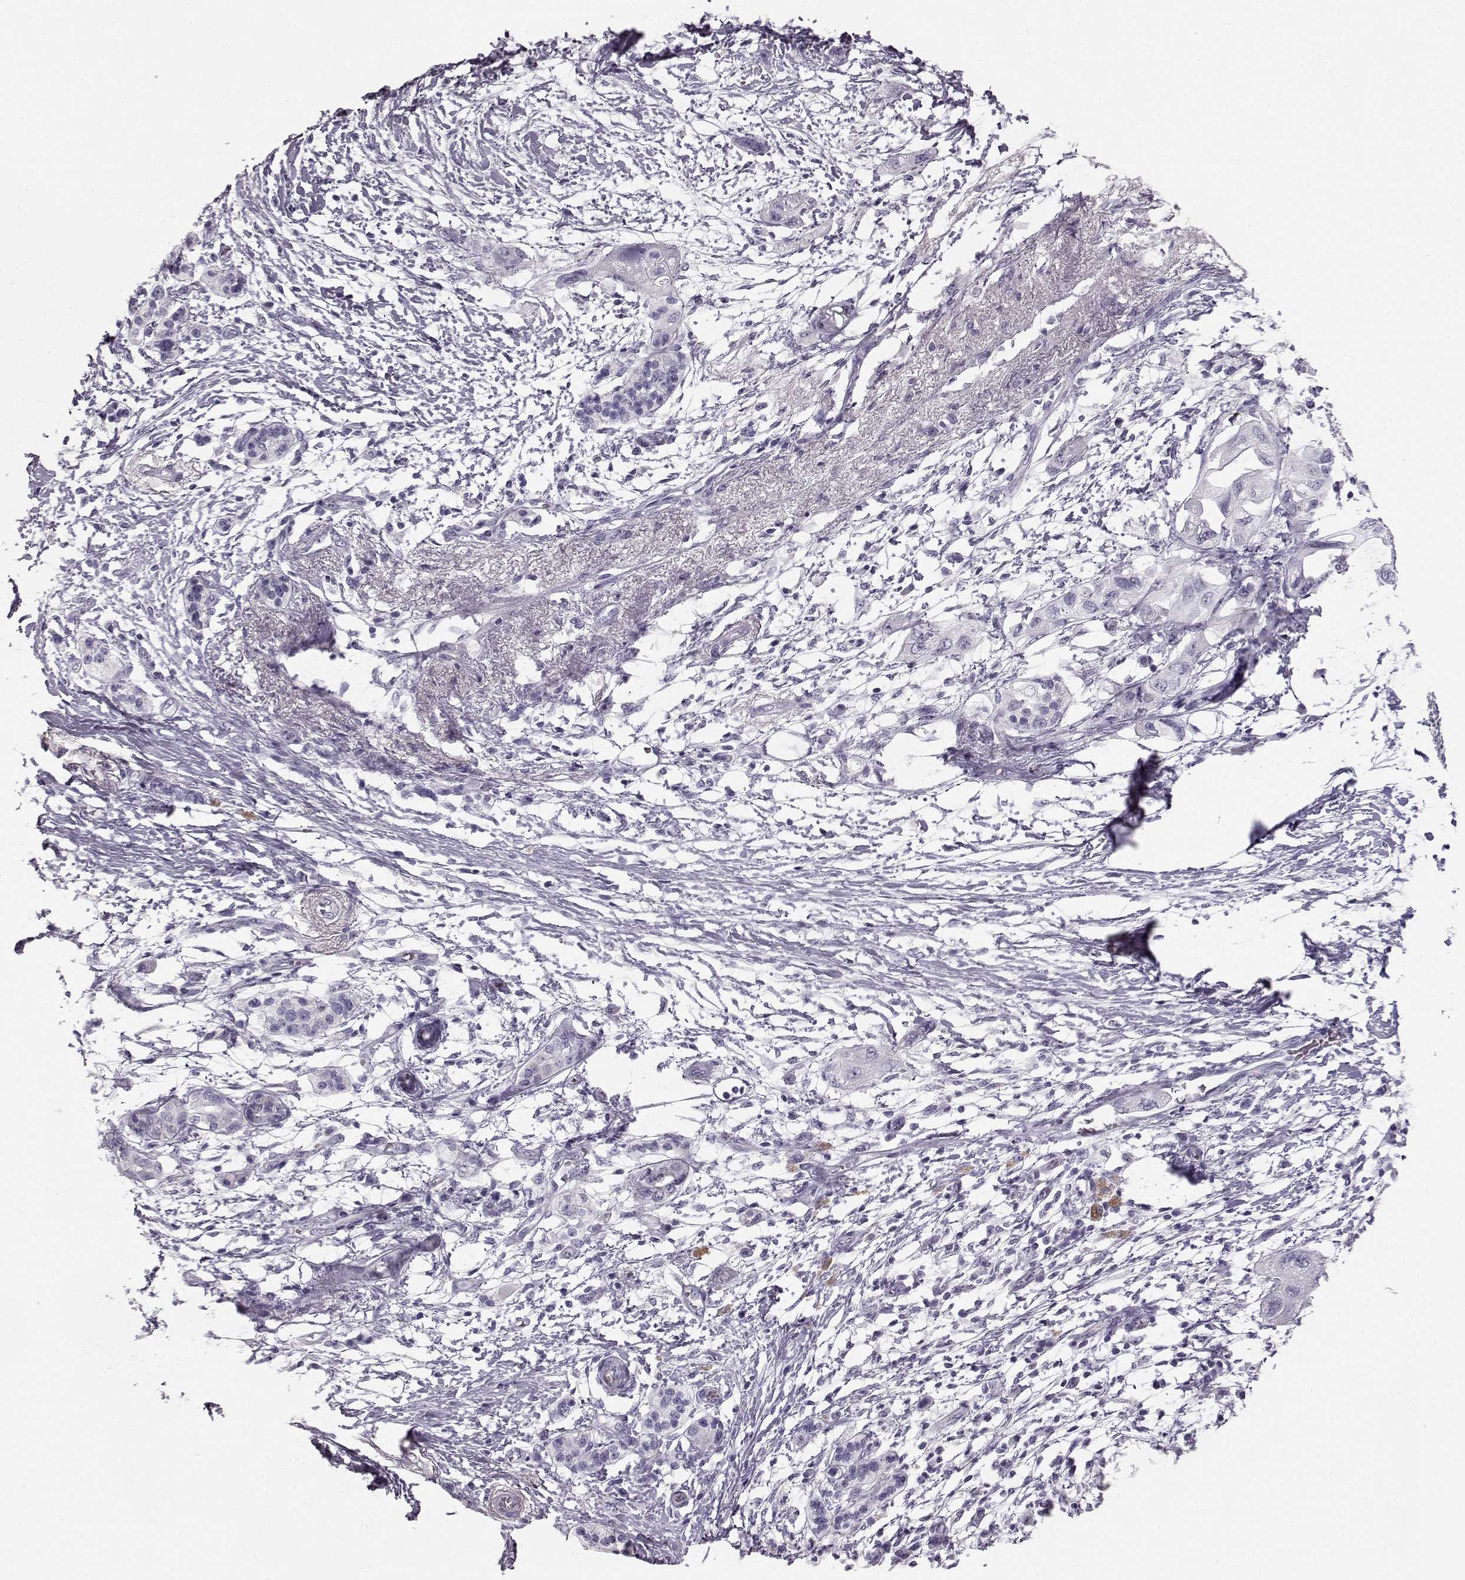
{"staining": {"intensity": "negative", "quantity": "none", "location": "none"}, "tissue": "pancreatic cancer", "cell_type": "Tumor cells", "image_type": "cancer", "snomed": [{"axis": "morphology", "description": "Adenocarcinoma, NOS"}, {"axis": "topography", "description": "Pancreas"}], "caption": "A high-resolution image shows IHC staining of adenocarcinoma (pancreatic), which demonstrates no significant staining in tumor cells.", "gene": "BFSP2", "patient": {"sex": "female", "age": 72}}